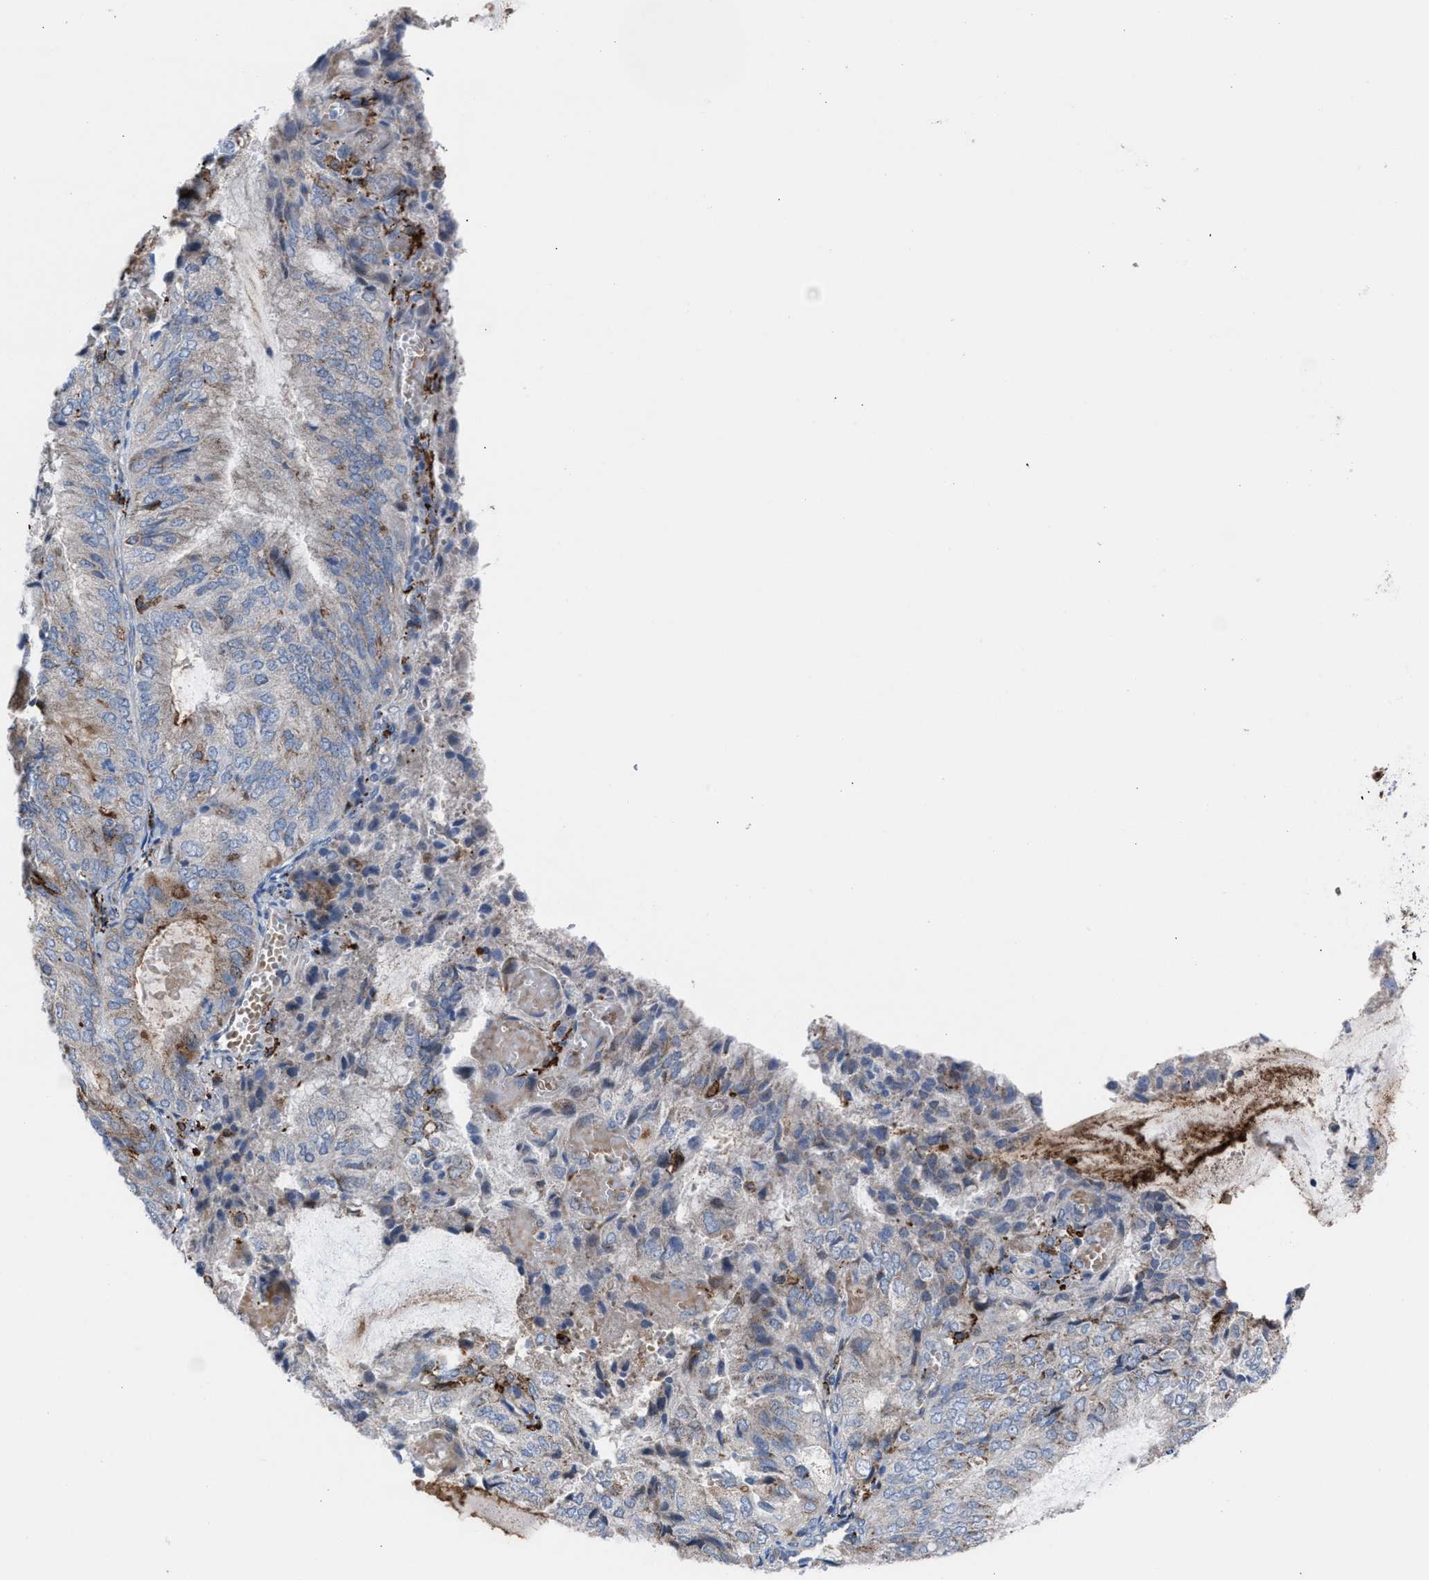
{"staining": {"intensity": "strong", "quantity": "<25%", "location": "cytoplasmic/membranous"}, "tissue": "endometrial cancer", "cell_type": "Tumor cells", "image_type": "cancer", "snomed": [{"axis": "morphology", "description": "Adenocarcinoma, NOS"}, {"axis": "topography", "description": "Endometrium"}], "caption": "Strong cytoplasmic/membranous staining for a protein is seen in about <25% of tumor cells of endometrial cancer (adenocarcinoma) using immunohistochemistry.", "gene": "SLC47A1", "patient": {"sex": "female", "age": 81}}